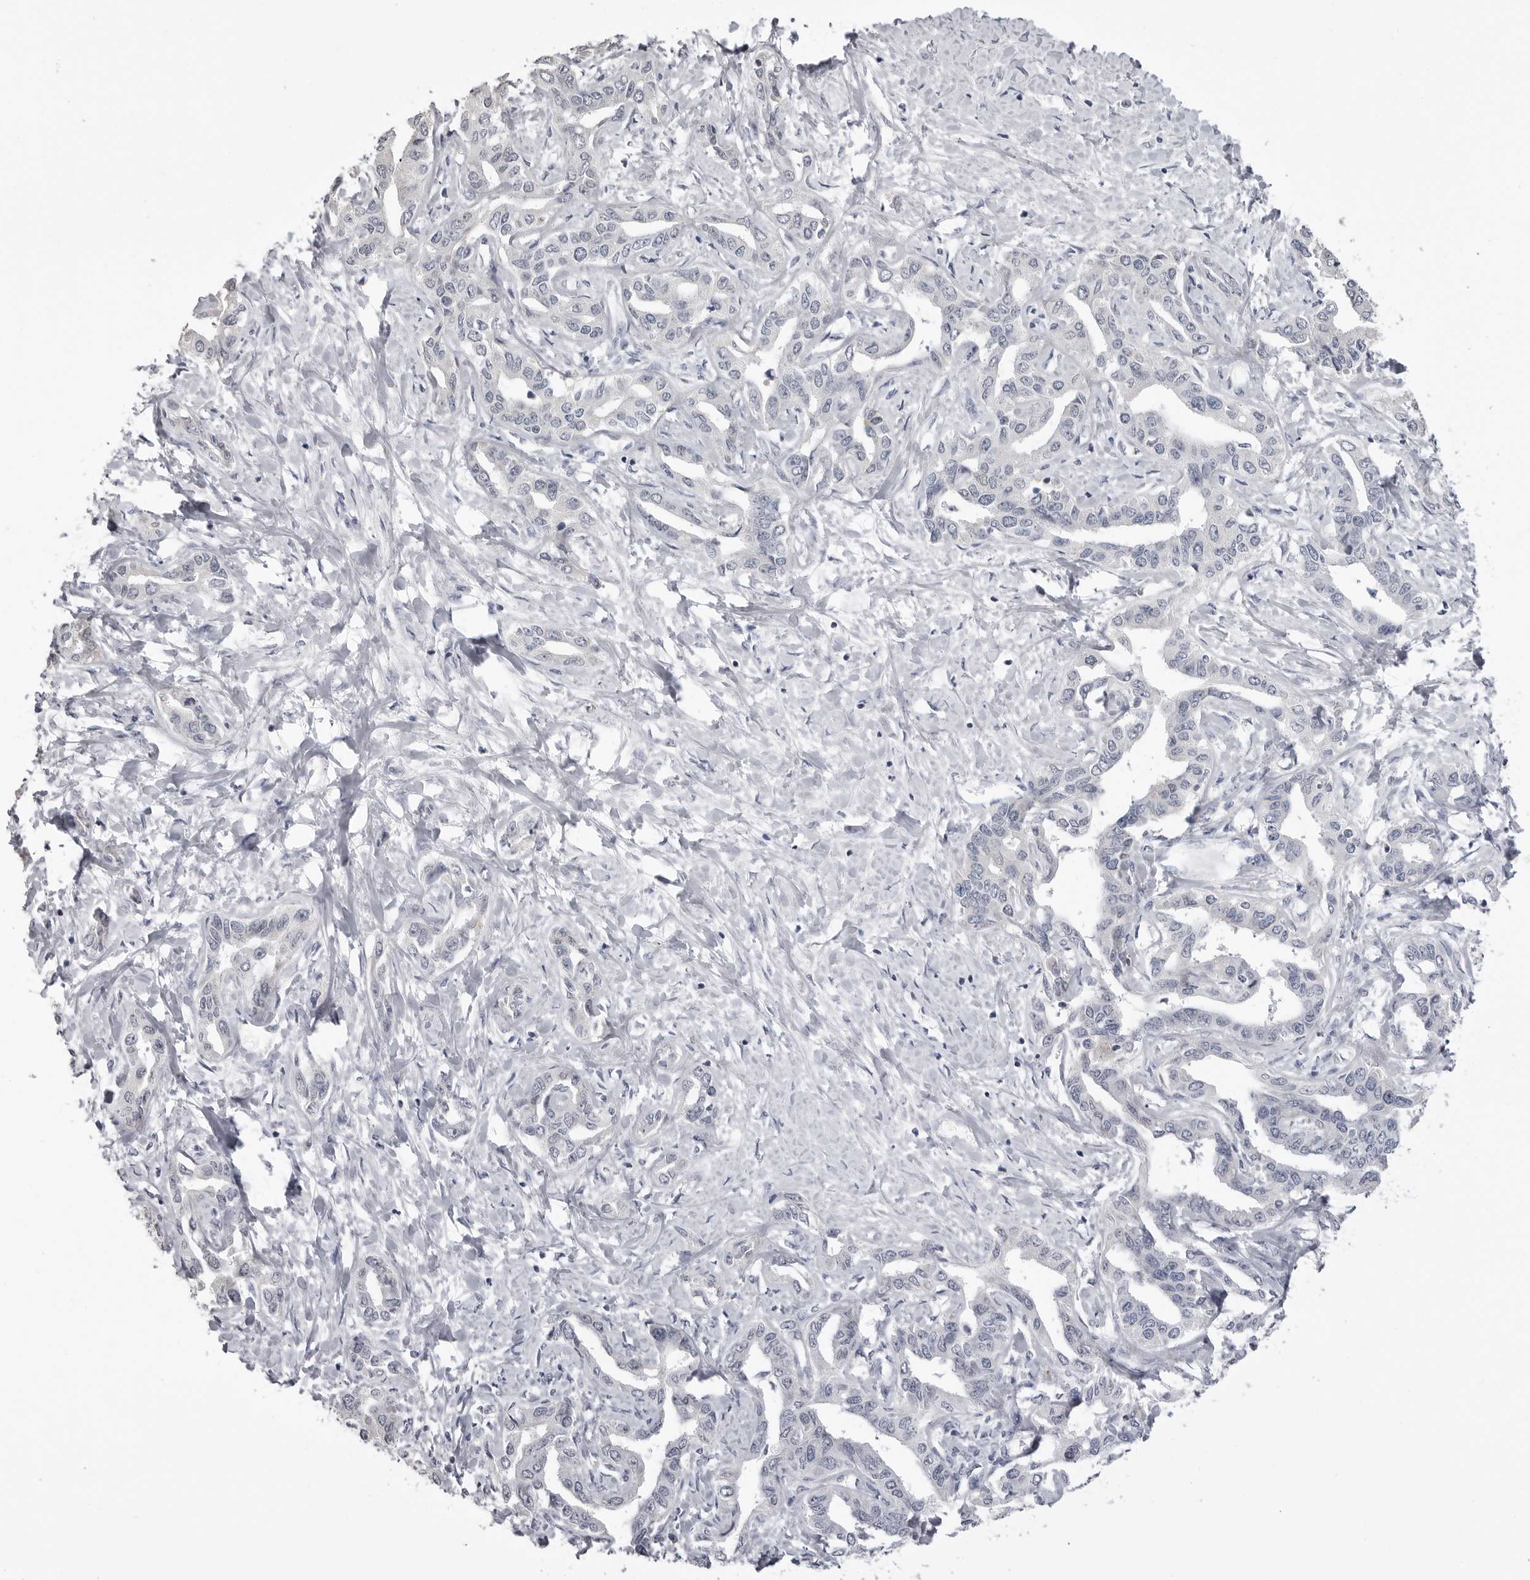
{"staining": {"intensity": "negative", "quantity": "none", "location": "none"}, "tissue": "liver cancer", "cell_type": "Tumor cells", "image_type": "cancer", "snomed": [{"axis": "morphology", "description": "Cholangiocarcinoma"}, {"axis": "topography", "description": "Liver"}], "caption": "Immunohistochemistry (IHC) micrograph of human liver cancer (cholangiocarcinoma) stained for a protein (brown), which shows no expression in tumor cells.", "gene": "GPN2", "patient": {"sex": "male", "age": 59}}